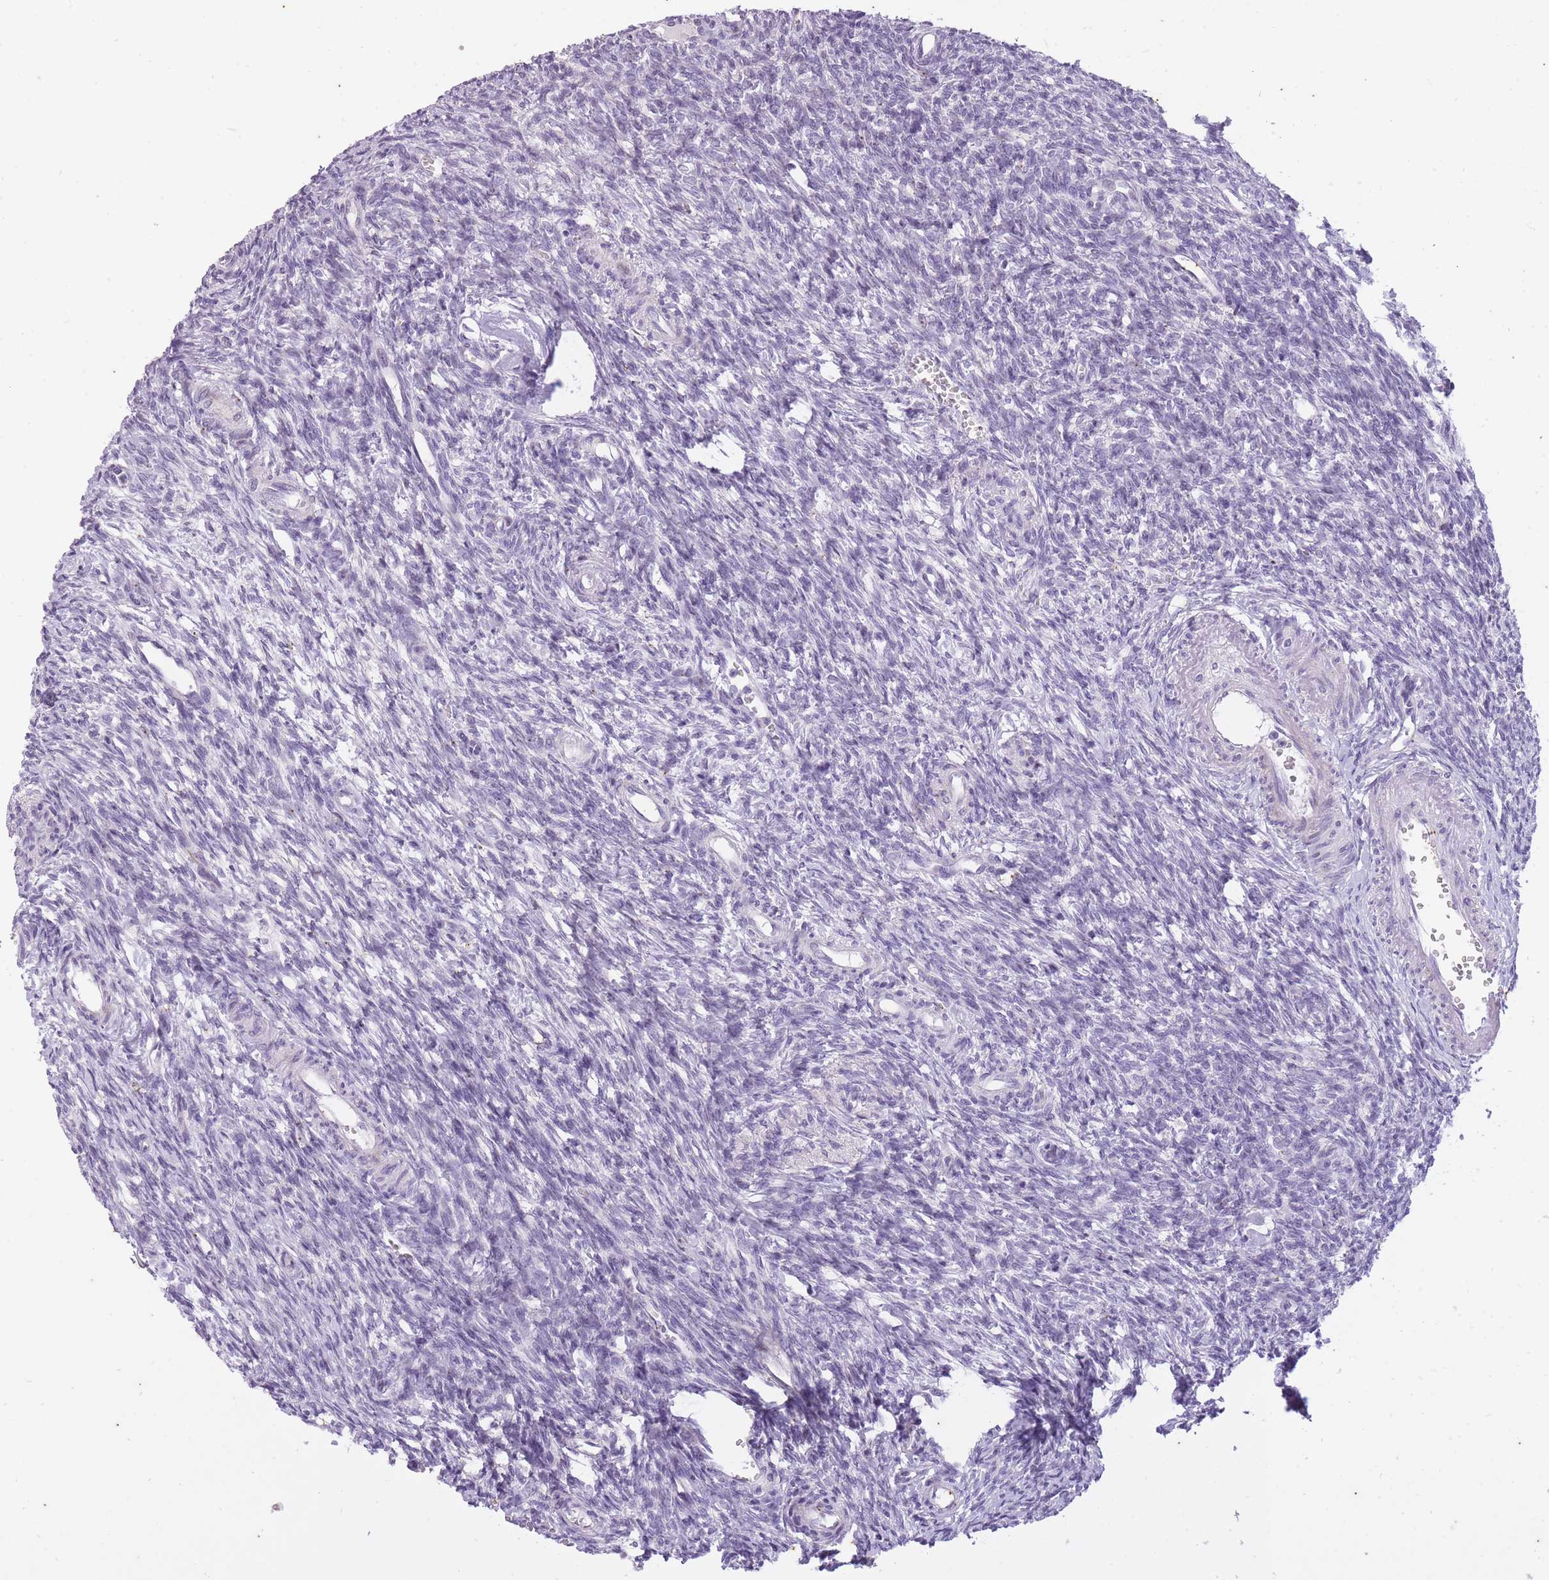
{"staining": {"intensity": "negative", "quantity": "none", "location": "none"}, "tissue": "ovary", "cell_type": "Ovarian stroma cells", "image_type": "normal", "snomed": [{"axis": "morphology", "description": "Normal tissue, NOS"}, {"axis": "topography", "description": "Ovary"}], "caption": "IHC image of normal ovary: ovary stained with DAB shows no significant protein expression in ovarian stroma cells.", "gene": "CNTNAP3B", "patient": {"sex": "female", "age": 39}}